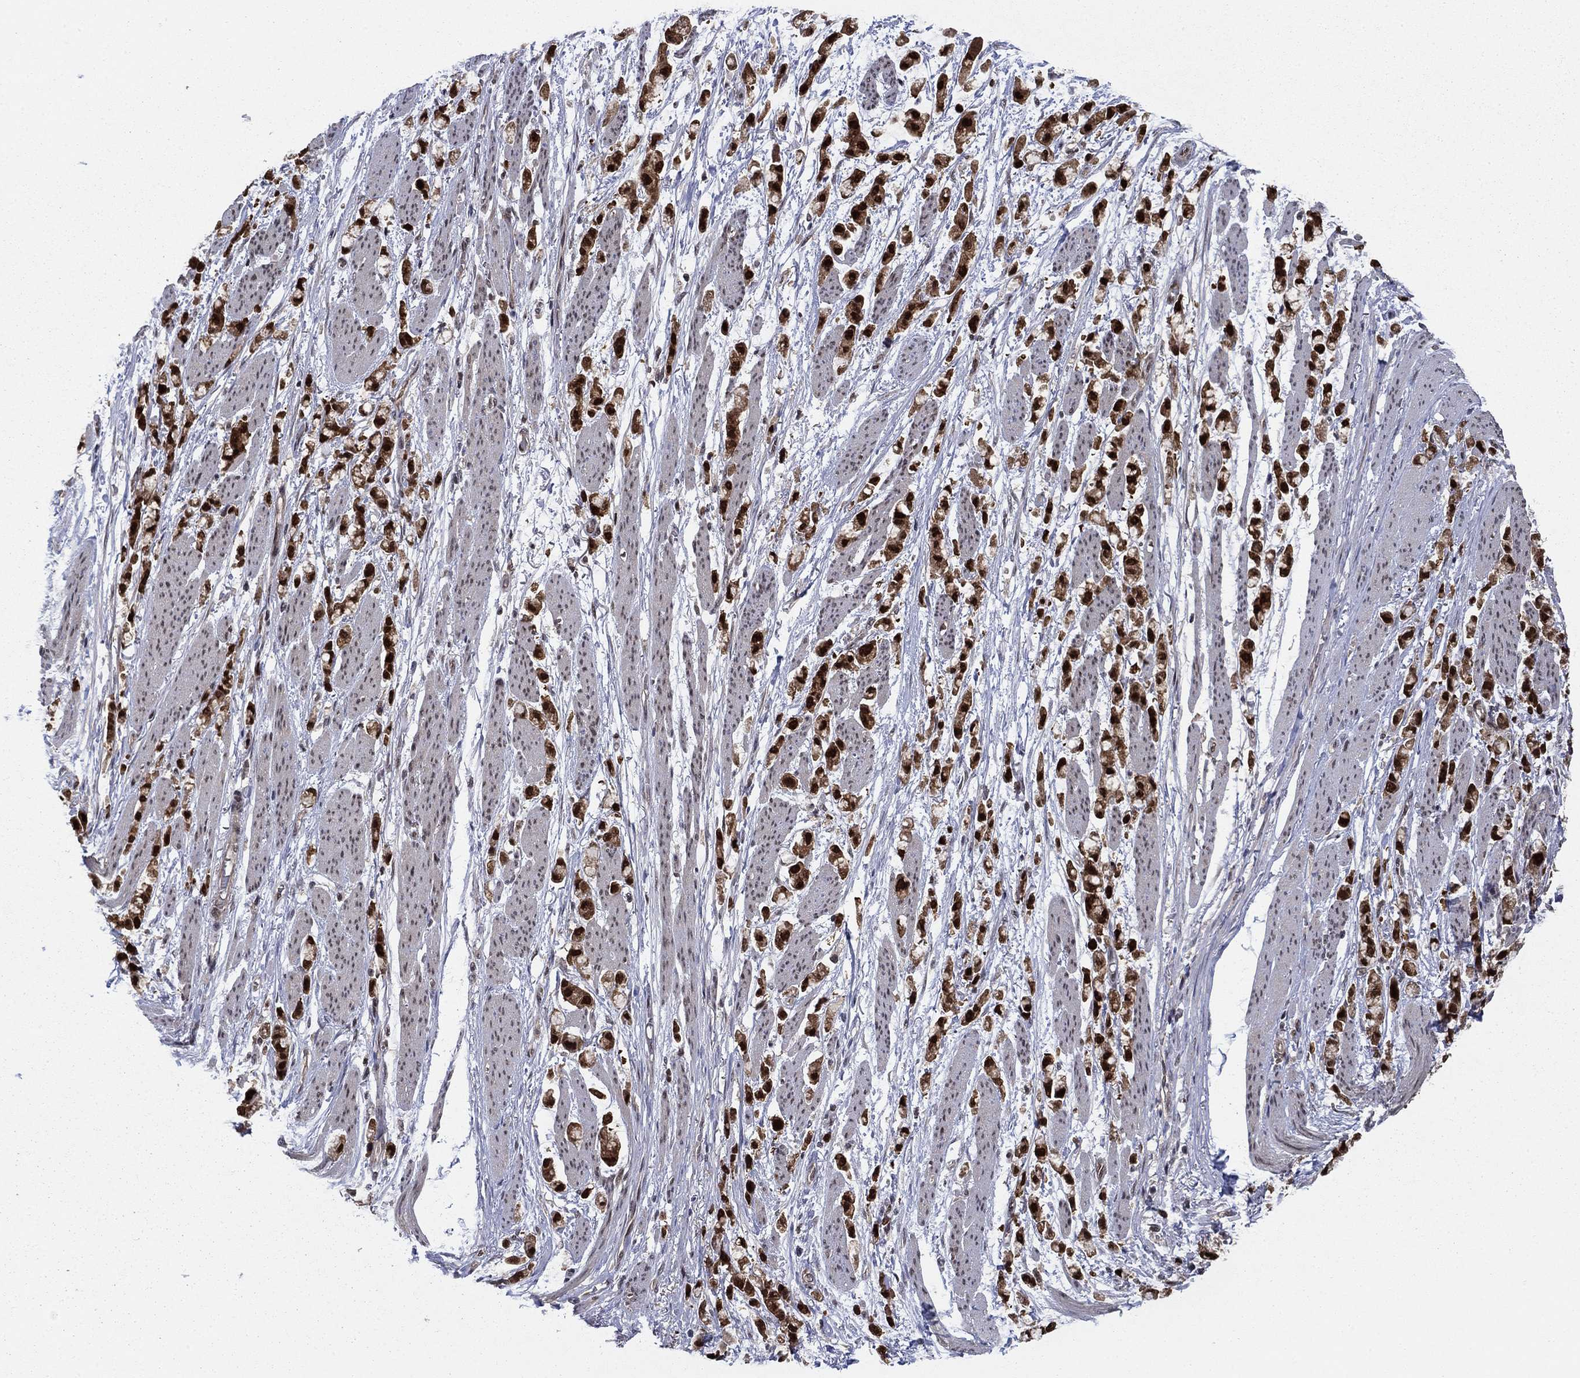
{"staining": {"intensity": "strong", "quantity": ">75%", "location": "cytoplasmic/membranous,nuclear"}, "tissue": "stomach cancer", "cell_type": "Tumor cells", "image_type": "cancer", "snomed": [{"axis": "morphology", "description": "Adenocarcinoma, NOS"}, {"axis": "topography", "description": "Stomach"}], "caption": "Stomach cancer tissue demonstrates strong cytoplasmic/membranous and nuclear positivity in approximately >75% of tumor cells, visualized by immunohistochemistry.", "gene": "FKBP4", "patient": {"sex": "female", "age": 81}}